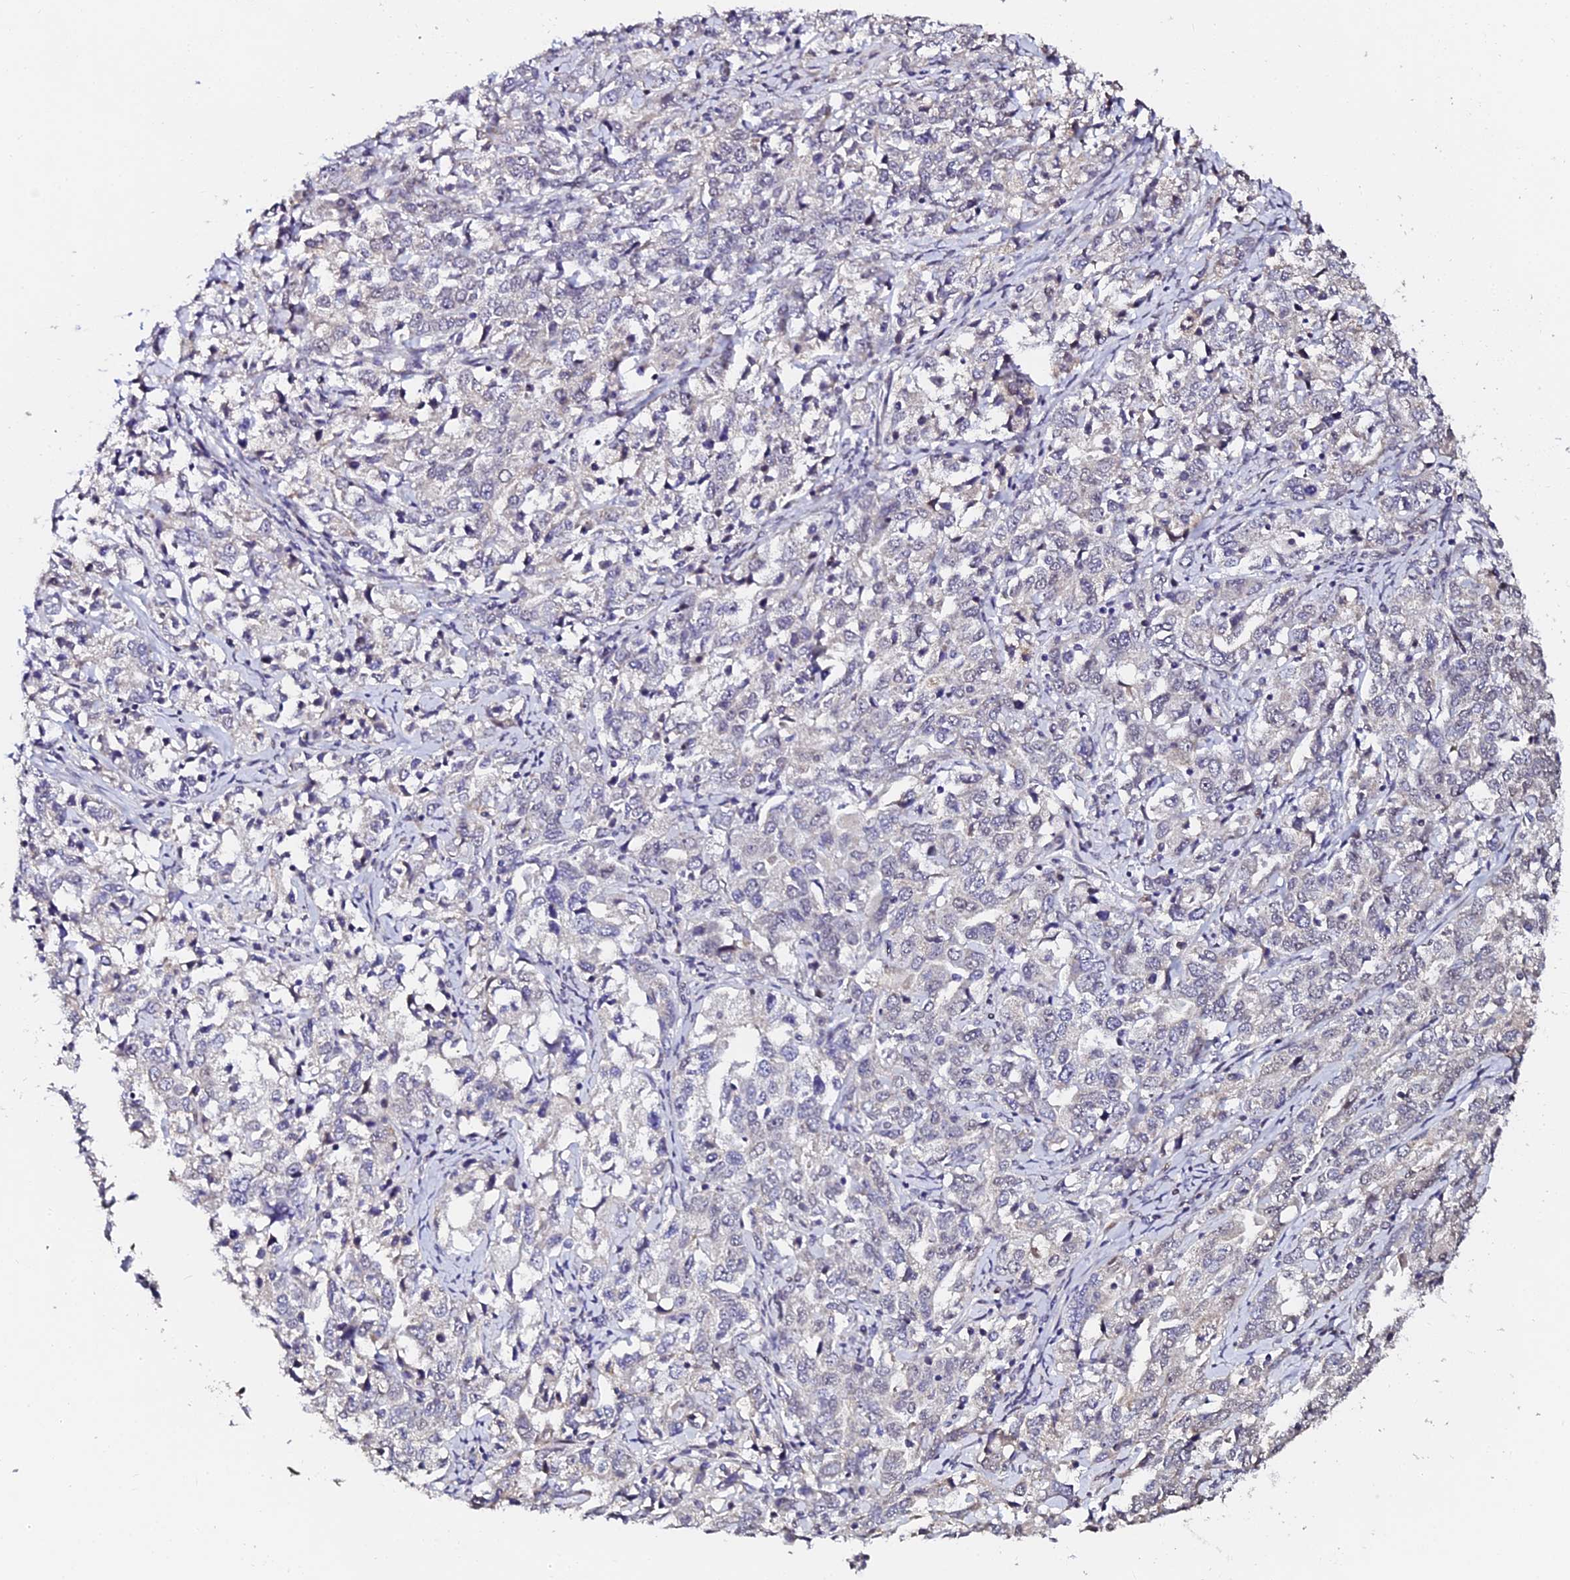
{"staining": {"intensity": "negative", "quantity": "none", "location": "none"}, "tissue": "ovarian cancer", "cell_type": "Tumor cells", "image_type": "cancer", "snomed": [{"axis": "morphology", "description": "Carcinoma, endometroid"}, {"axis": "topography", "description": "Ovary"}], "caption": "The histopathology image shows no significant expression in tumor cells of ovarian cancer (endometroid carcinoma).", "gene": "GPN3", "patient": {"sex": "female", "age": 62}}